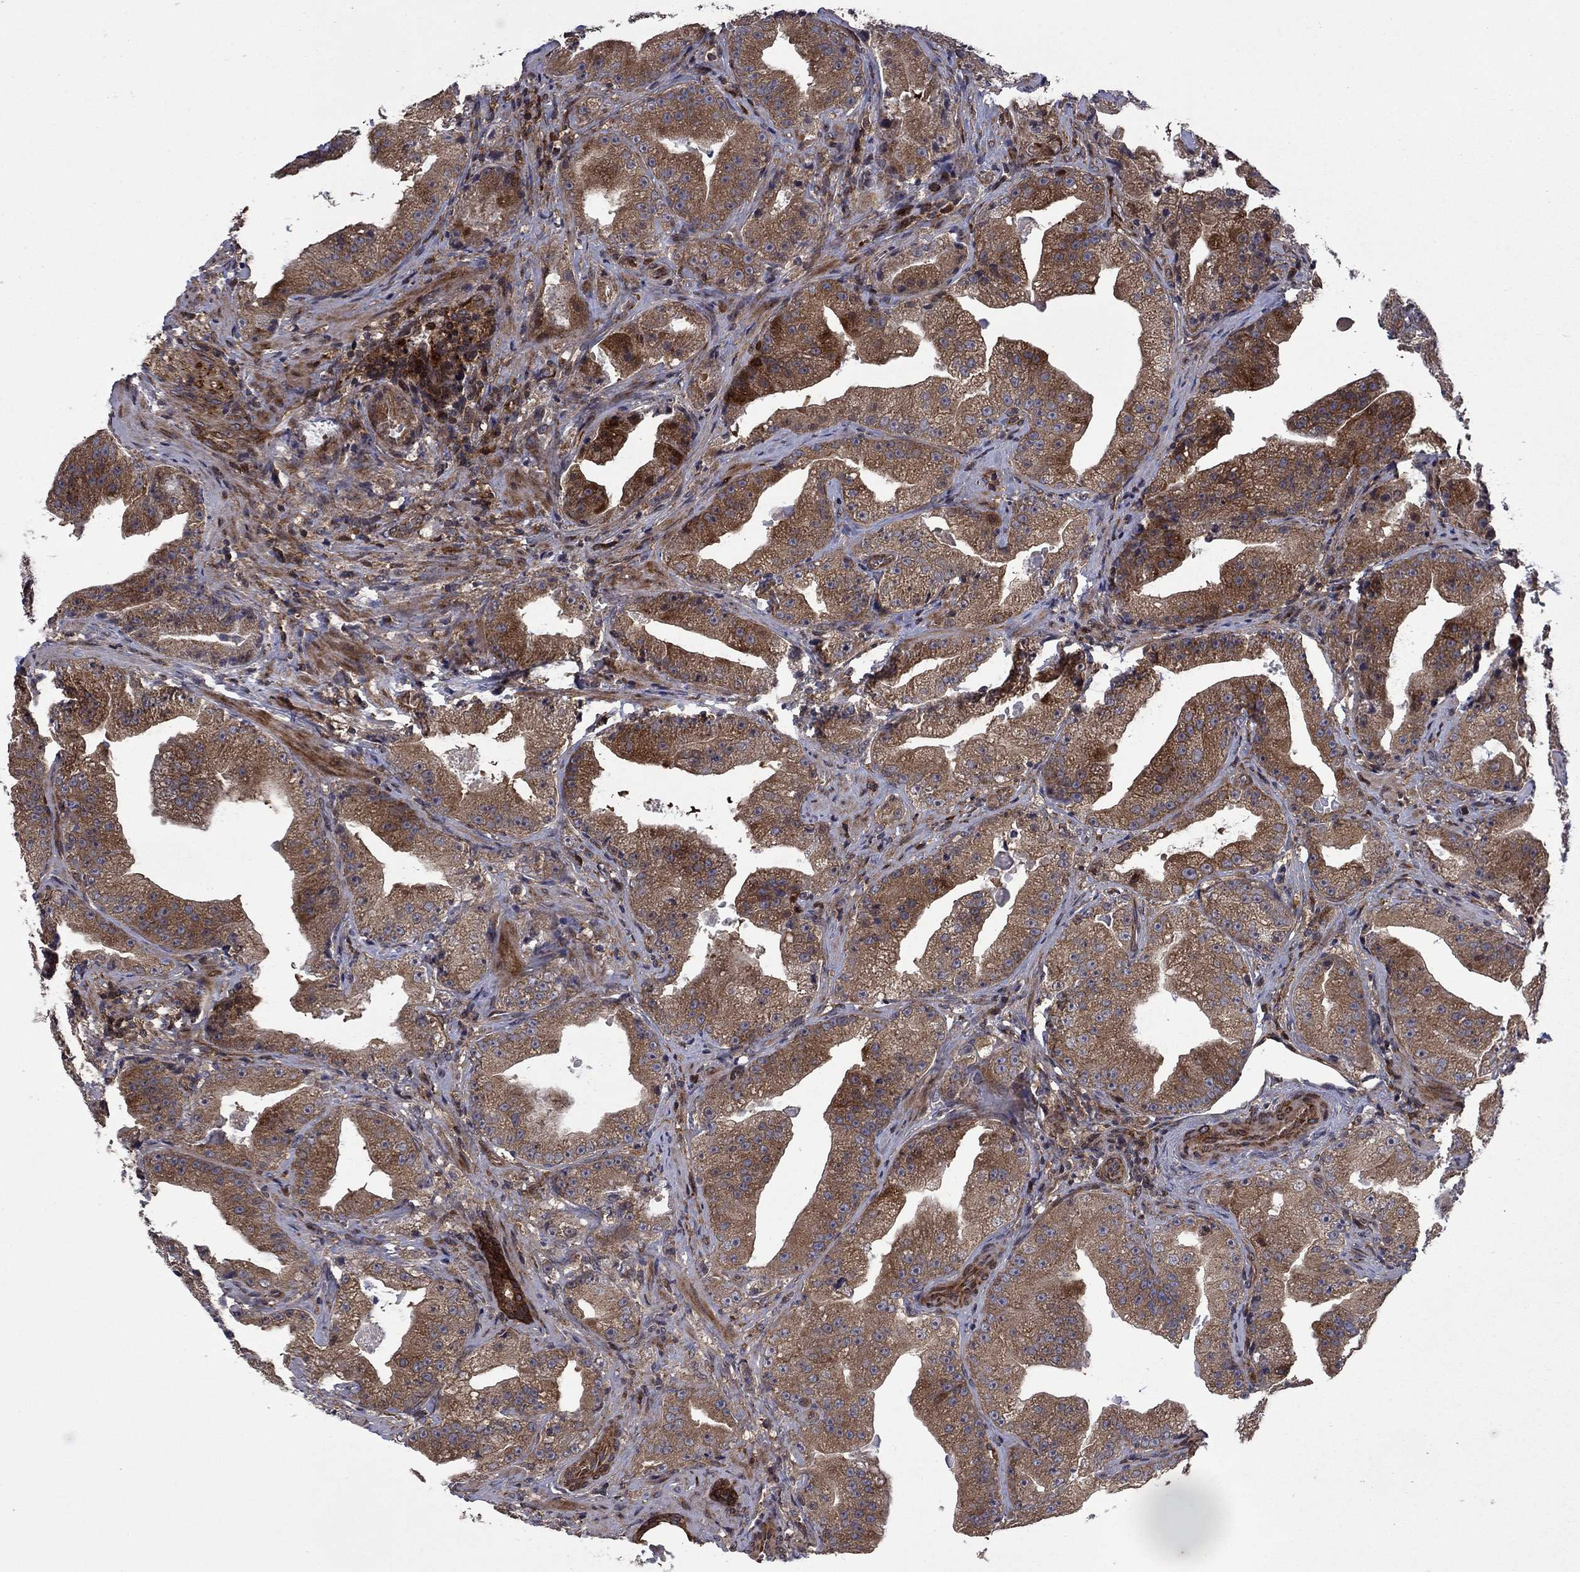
{"staining": {"intensity": "moderate", "quantity": "25%-75%", "location": "cytoplasmic/membranous"}, "tissue": "prostate cancer", "cell_type": "Tumor cells", "image_type": "cancer", "snomed": [{"axis": "morphology", "description": "Adenocarcinoma, Low grade"}, {"axis": "topography", "description": "Prostate"}], "caption": "Immunohistochemical staining of prostate low-grade adenocarcinoma demonstrates medium levels of moderate cytoplasmic/membranous positivity in about 25%-75% of tumor cells. (Brightfield microscopy of DAB IHC at high magnification).", "gene": "HDAC4", "patient": {"sex": "male", "age": 62}}